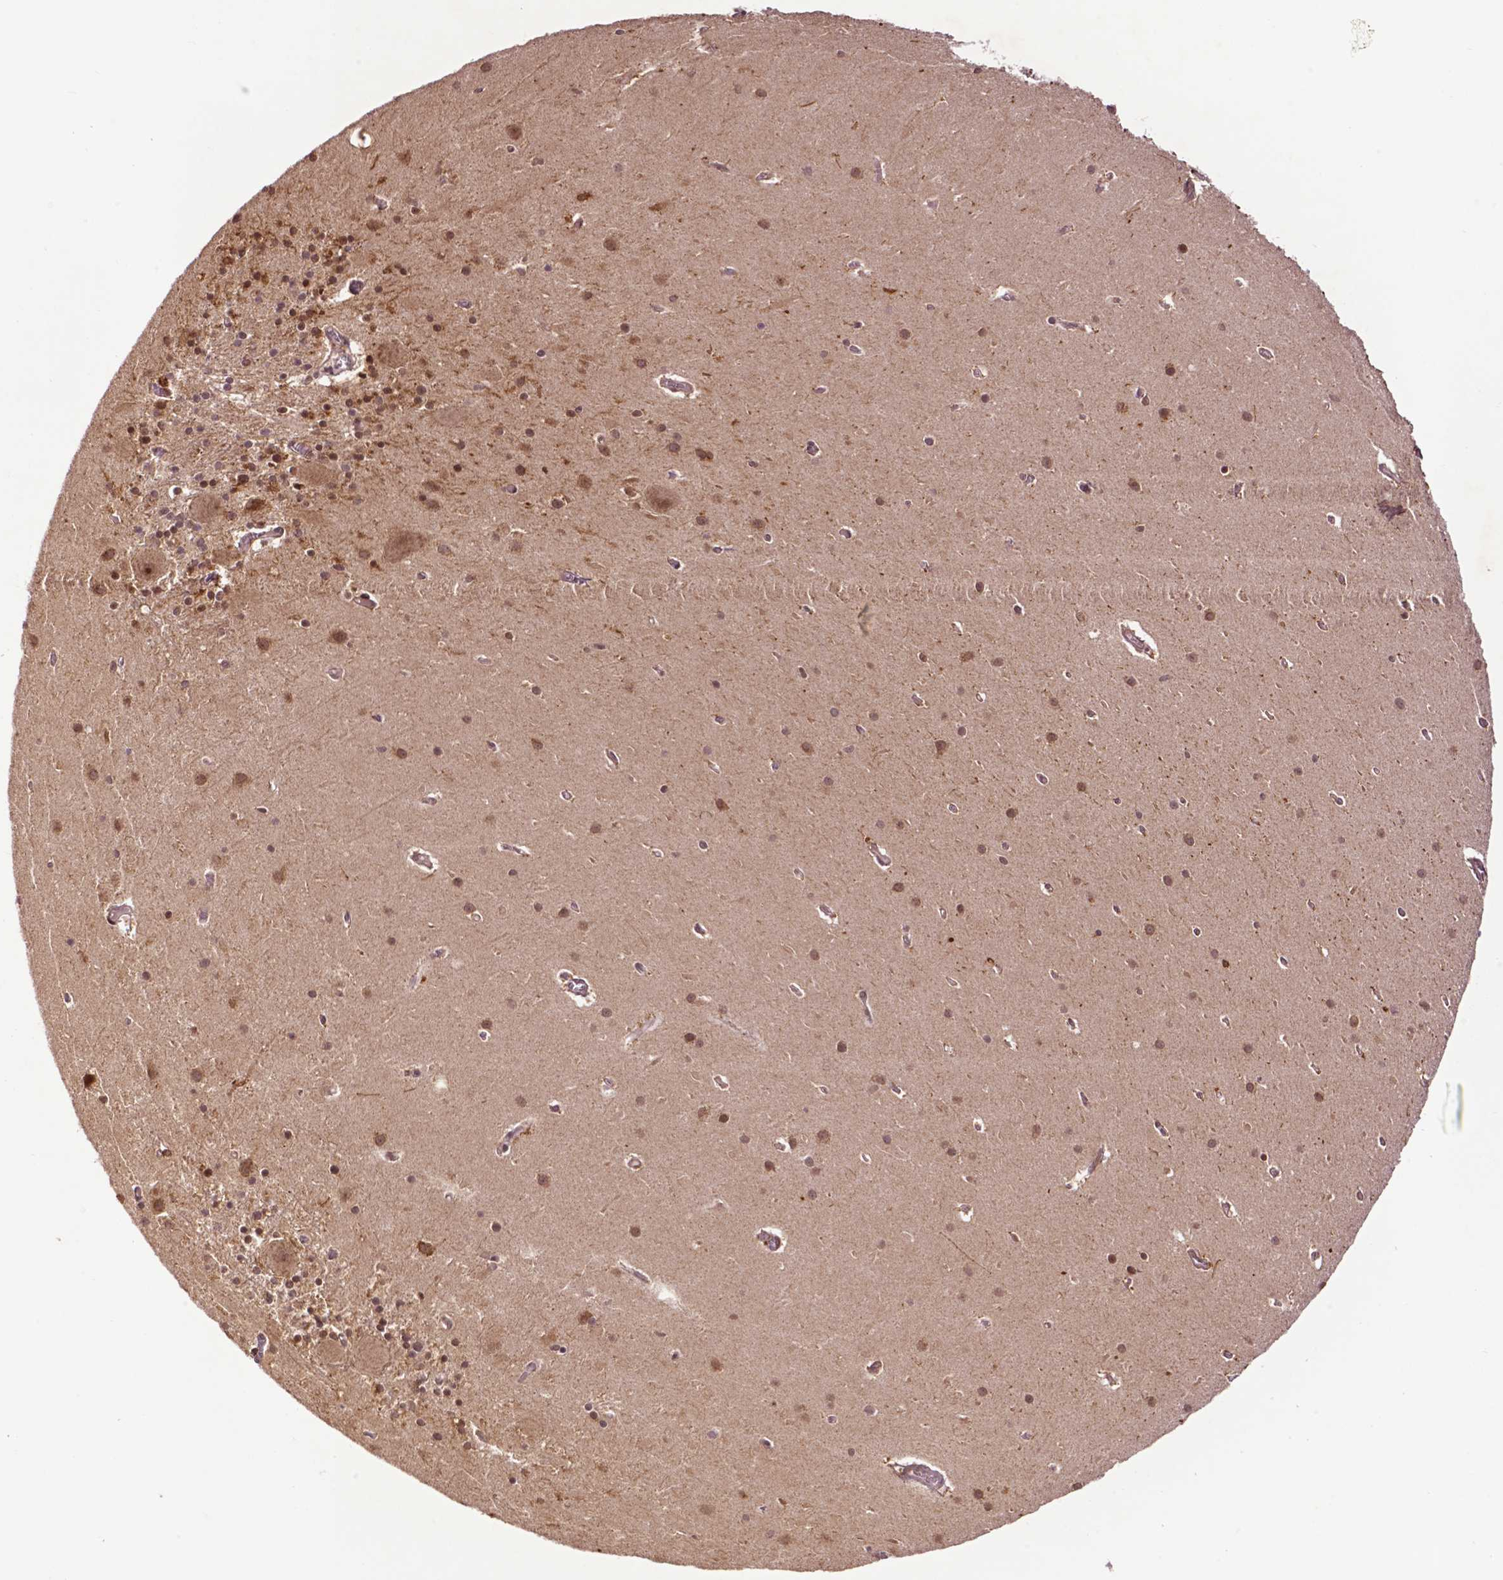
{"staining": {"intensity": "negative", "quantity": "none", "location": "none"}, "tissue": "cerebellum", "cell_type": "Cells in granular layer", "image_type": "normal", "snomed": [{"axis": "morphology", "description": "Normal tissue, NOS"}, {"axis": "topography", "description": "Cerebellum"}], "caption": "This is a micrograph of IHC staining of unremarkable cerebellum, which shows no staining in cells in granular layer. The staining was performed using DAB to visualize the protein expression in brown, while the nuclei were stained in blue with hematoxylin (Magnification: 20x).", "gene": "TMX2", "patient": {"sex": "male", "age": 70}}